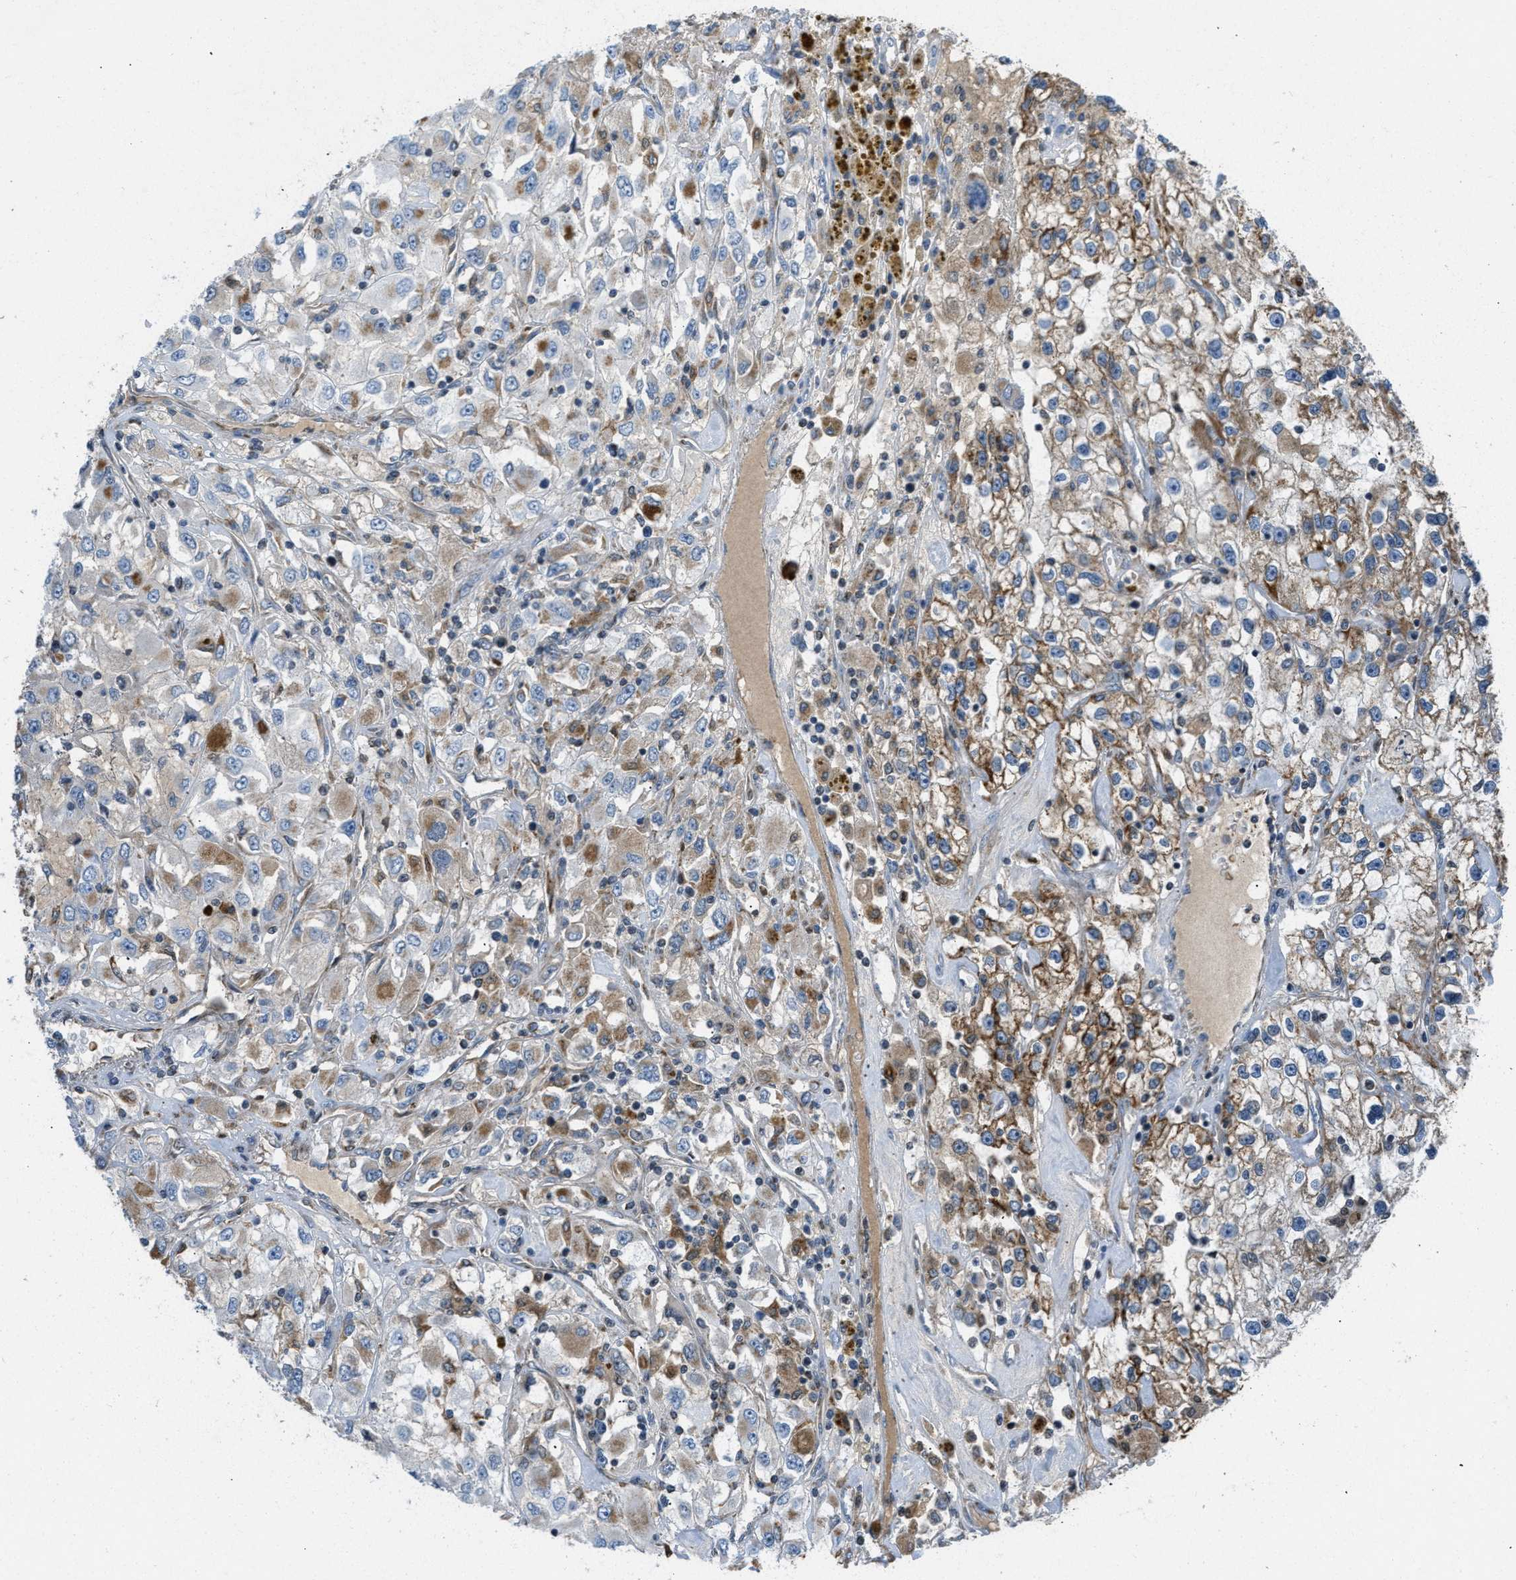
{"staining": {"intensity": "moderate", "quantity": "25%-75%", "location": "cytoplasmic/membranous"}, "tissue": "renal cancer", "cell_type": "Tumor cells", "image_type": "cancer", "snomed": [{"axis": "morphology", "description": "Adenocarcinoma, NOS"}, {"axis": "topography", "description": "Kidney"}], "caption": "Protein staining exhibits moderate cytoplasmic/membranous expression in about 25%-75% of tumor cells in renal cancer. (IHC, brightfield microscopy, high magnification).", "gene": "ACADVL", "patient": {"sex": "female", "age": 52}}